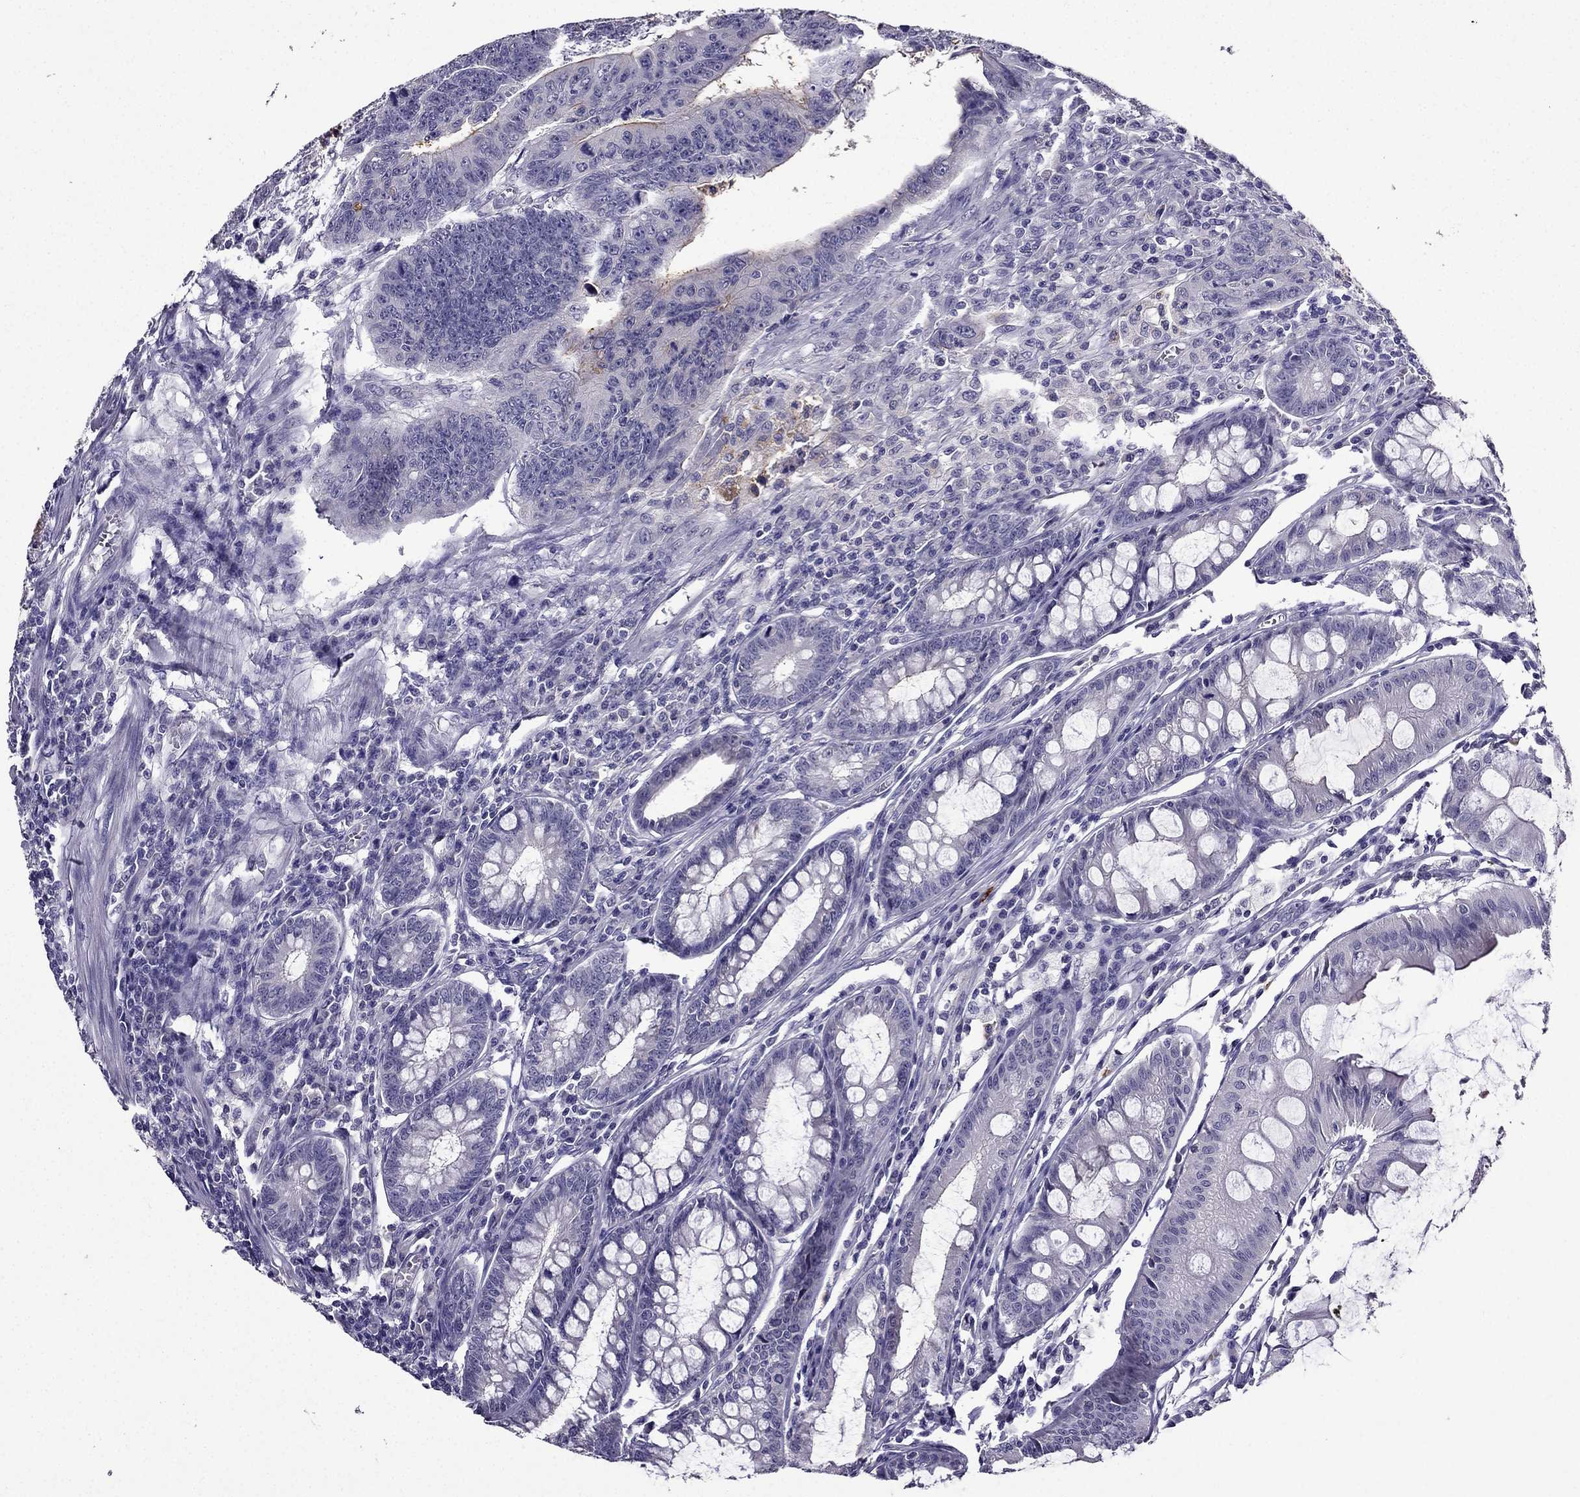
{"staining": {"intensity": "negative", "quantity": "none", "location": "none"}, "tissue": "colorectal cancer", "cell_type": "Tumor cells", "image_type": "cancer", "snomed": [{"axis": "morphology", "description": "Adenocarcinoma, NOS"}, {"axis": "topography", "description": "Rectum"}], "caption": "An immunohistochemistry (IHC) histopathology image of colorectal adenocarcinoma is shown. There is no staining in tumor cells of colorectal adenocarcinoma.", "gene": "DUSP15", "patient": {"sex": "female", "age": 85}}